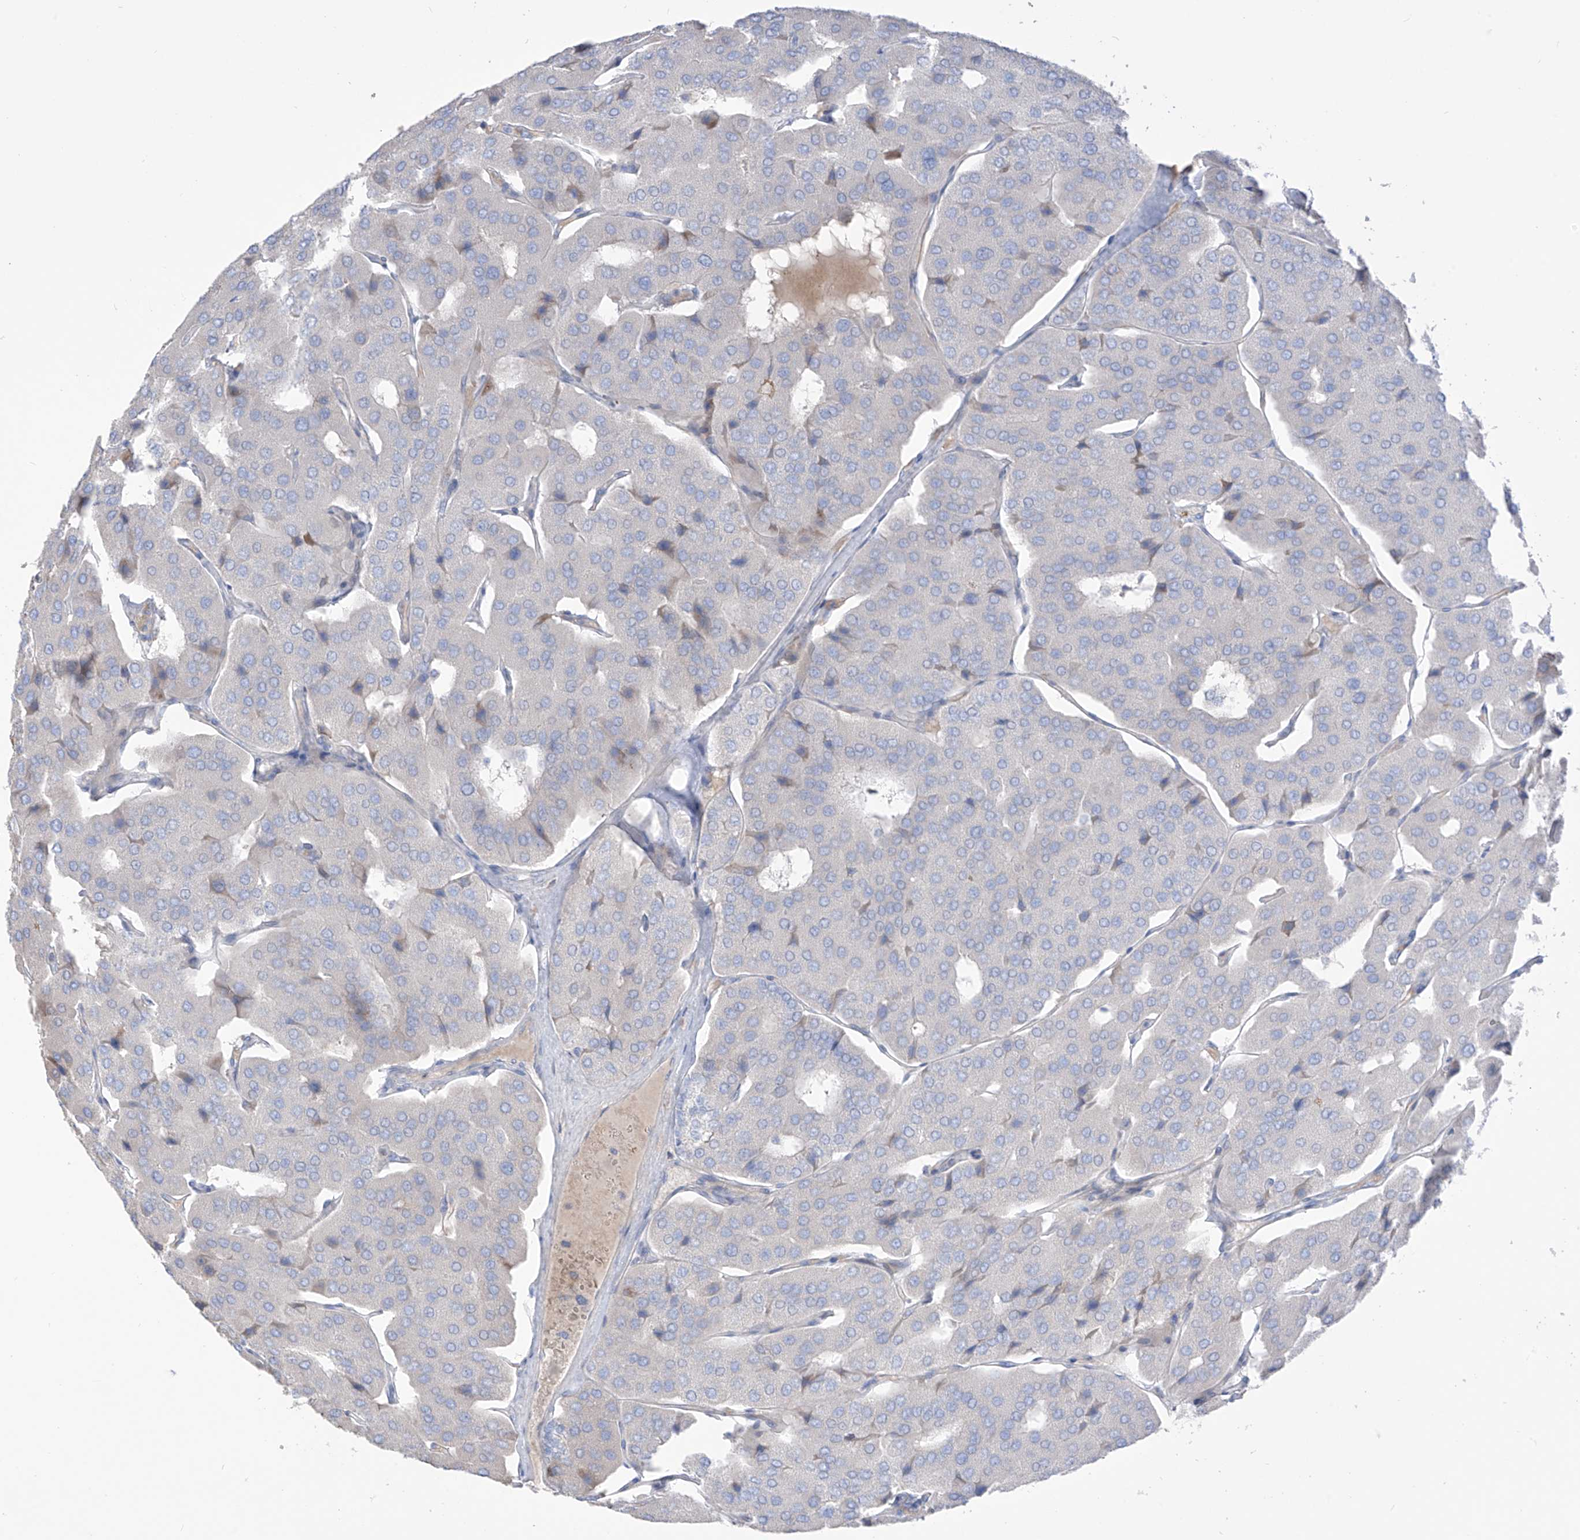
{"staining": {"intensity": "negative", "quantity": "none", "location": "none"}, "tissue": "parathyroid gland", "cell_type": "Glandular cells", "image_type": "normal", "snomed": [{"axis": "morphology", "description": "Normal tissue, NOS"}, {"axis": "morphology", "description": "Adenoma, NOS"}, {"axis": "topography", "description": "Parathyroid gland"}], "caption": "Parathyroid gland stained for a protein using immunohistochemistry exhibits no staining glandular cells.", "gene": "ASPRV1", "patient": {"sex": "female", "age": 86}}